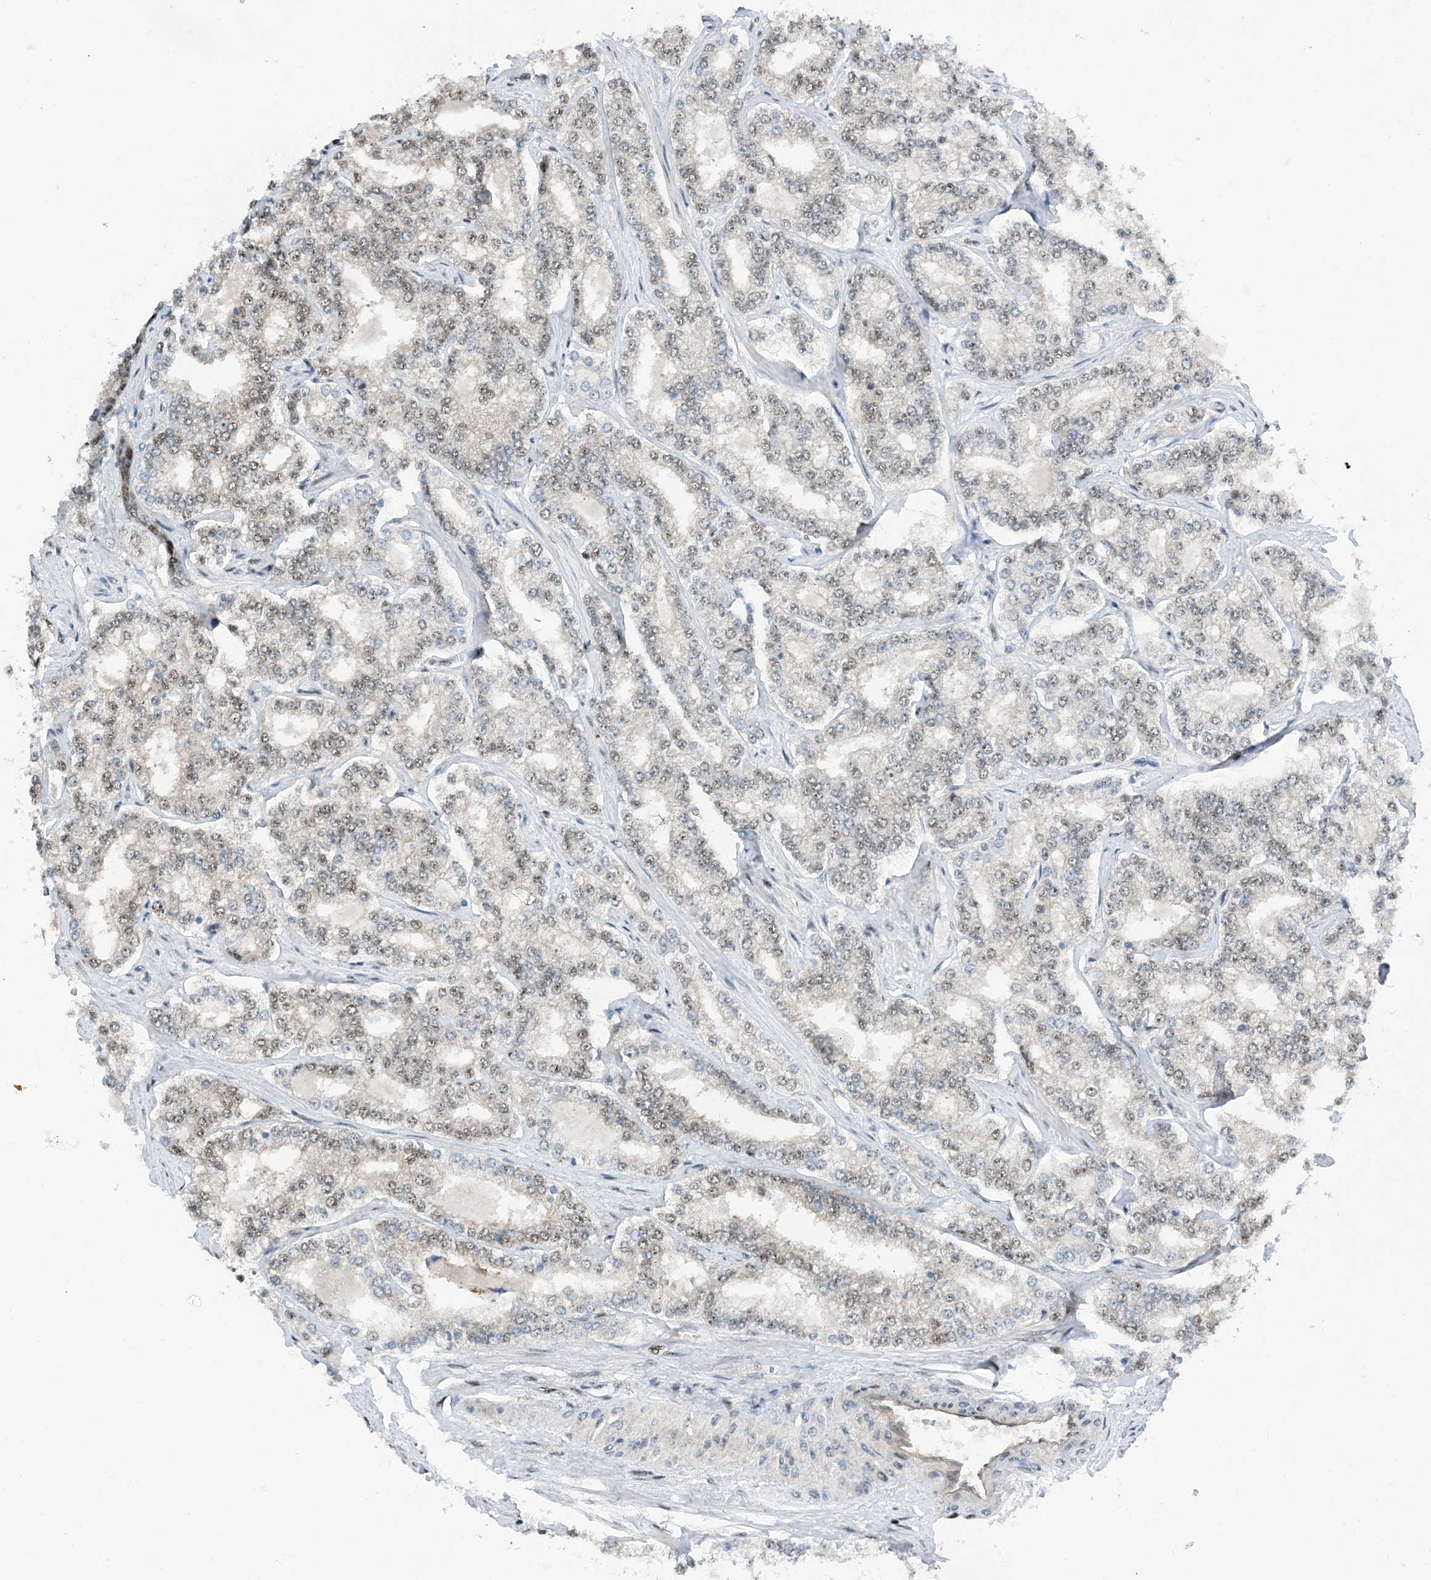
{"staining": {"intensity": "weak", "quantity": ">75%", "location": "nuclear"}, "tissue": "prostate cancer", "cell_type": "Tumor cells", "image_type": "cancer", "snomed": [{"axis": "morphology", "description": "Normal tissue, NOS"}, {"axis": "morphology", "description": "Adenocarcinoma, High grade"}, {"axis": "topography", "description": "Prostate"}], "caption": "Prostate adenocarcinoma (high-grade) stained with DAB (3,3'-diaminobenzidine) immunohistochemistry (IHC) demonstrates low levels of weak nuclear positivity in approximately >75% of tumor cells.", "gene": "HEMK1", "patient": {"sex": "male", "age": 83}}